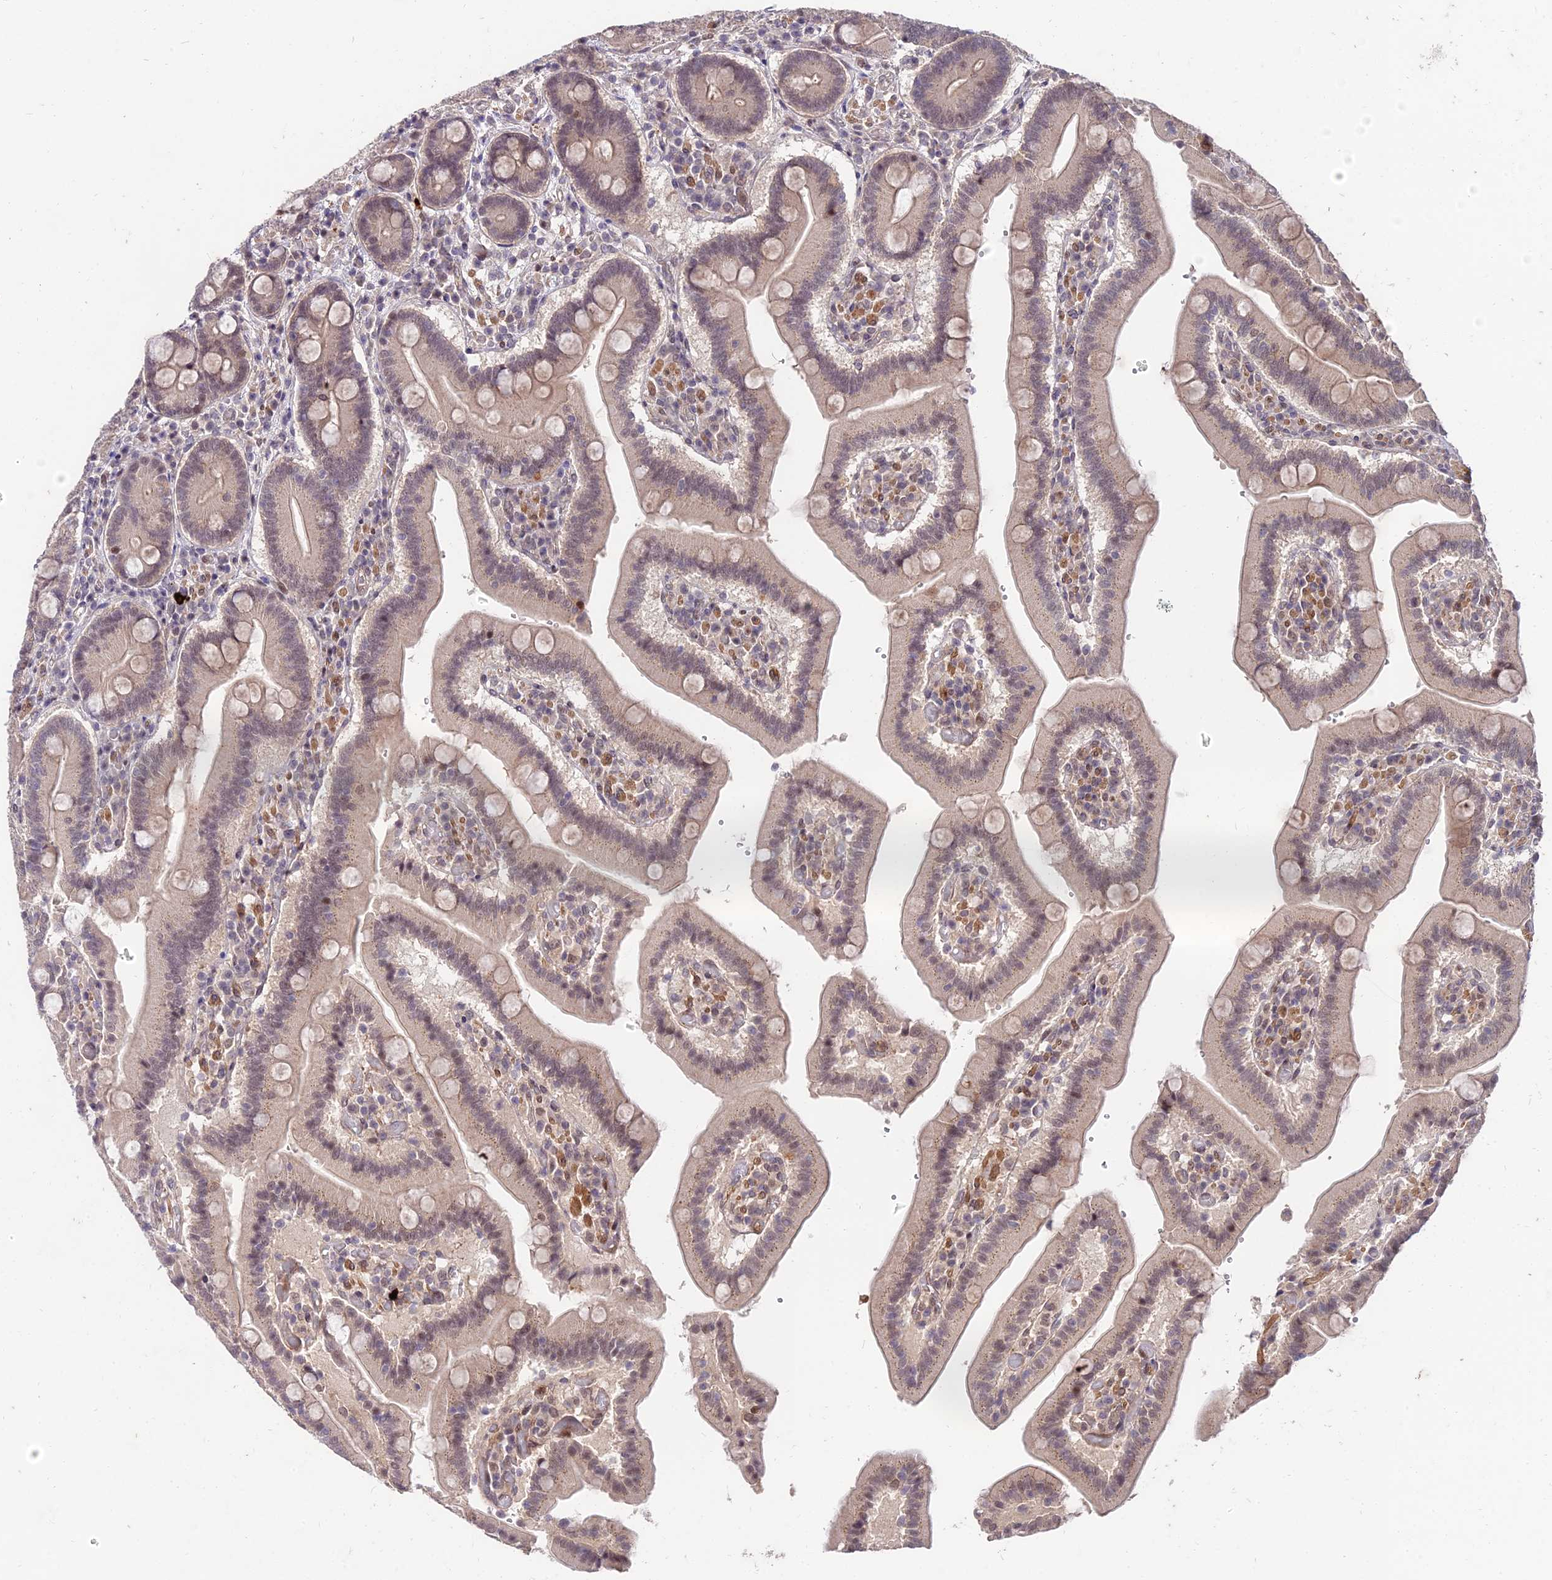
{"staining": {"intensity": "moderate", "quantity": ">75%", "location": "cytoplasmic/membranous,nuclear"}, "tissue": "duodenum", "cell_type": "Glandular cells", "image_type": "normal", "snomed": [{"axis": "morphology", "description": "Normal tissue, NOS"}, {"axis": "topography", "description": "Duodenum"}], "caption": "Normal duodenum was stained to show a protein in brown. There is medium levels of moderate cytoplasmic/membranous,nuclear expression in approximately >75% of glandular cells. The staining was performed using DAB (3,3'-diaminobenzidine), with brown indicating positive protein expression. Nuclei are stained blue with hematoxylin.", "gene": "ZNF85", "patient": {"sex": "female", "age": 62}}